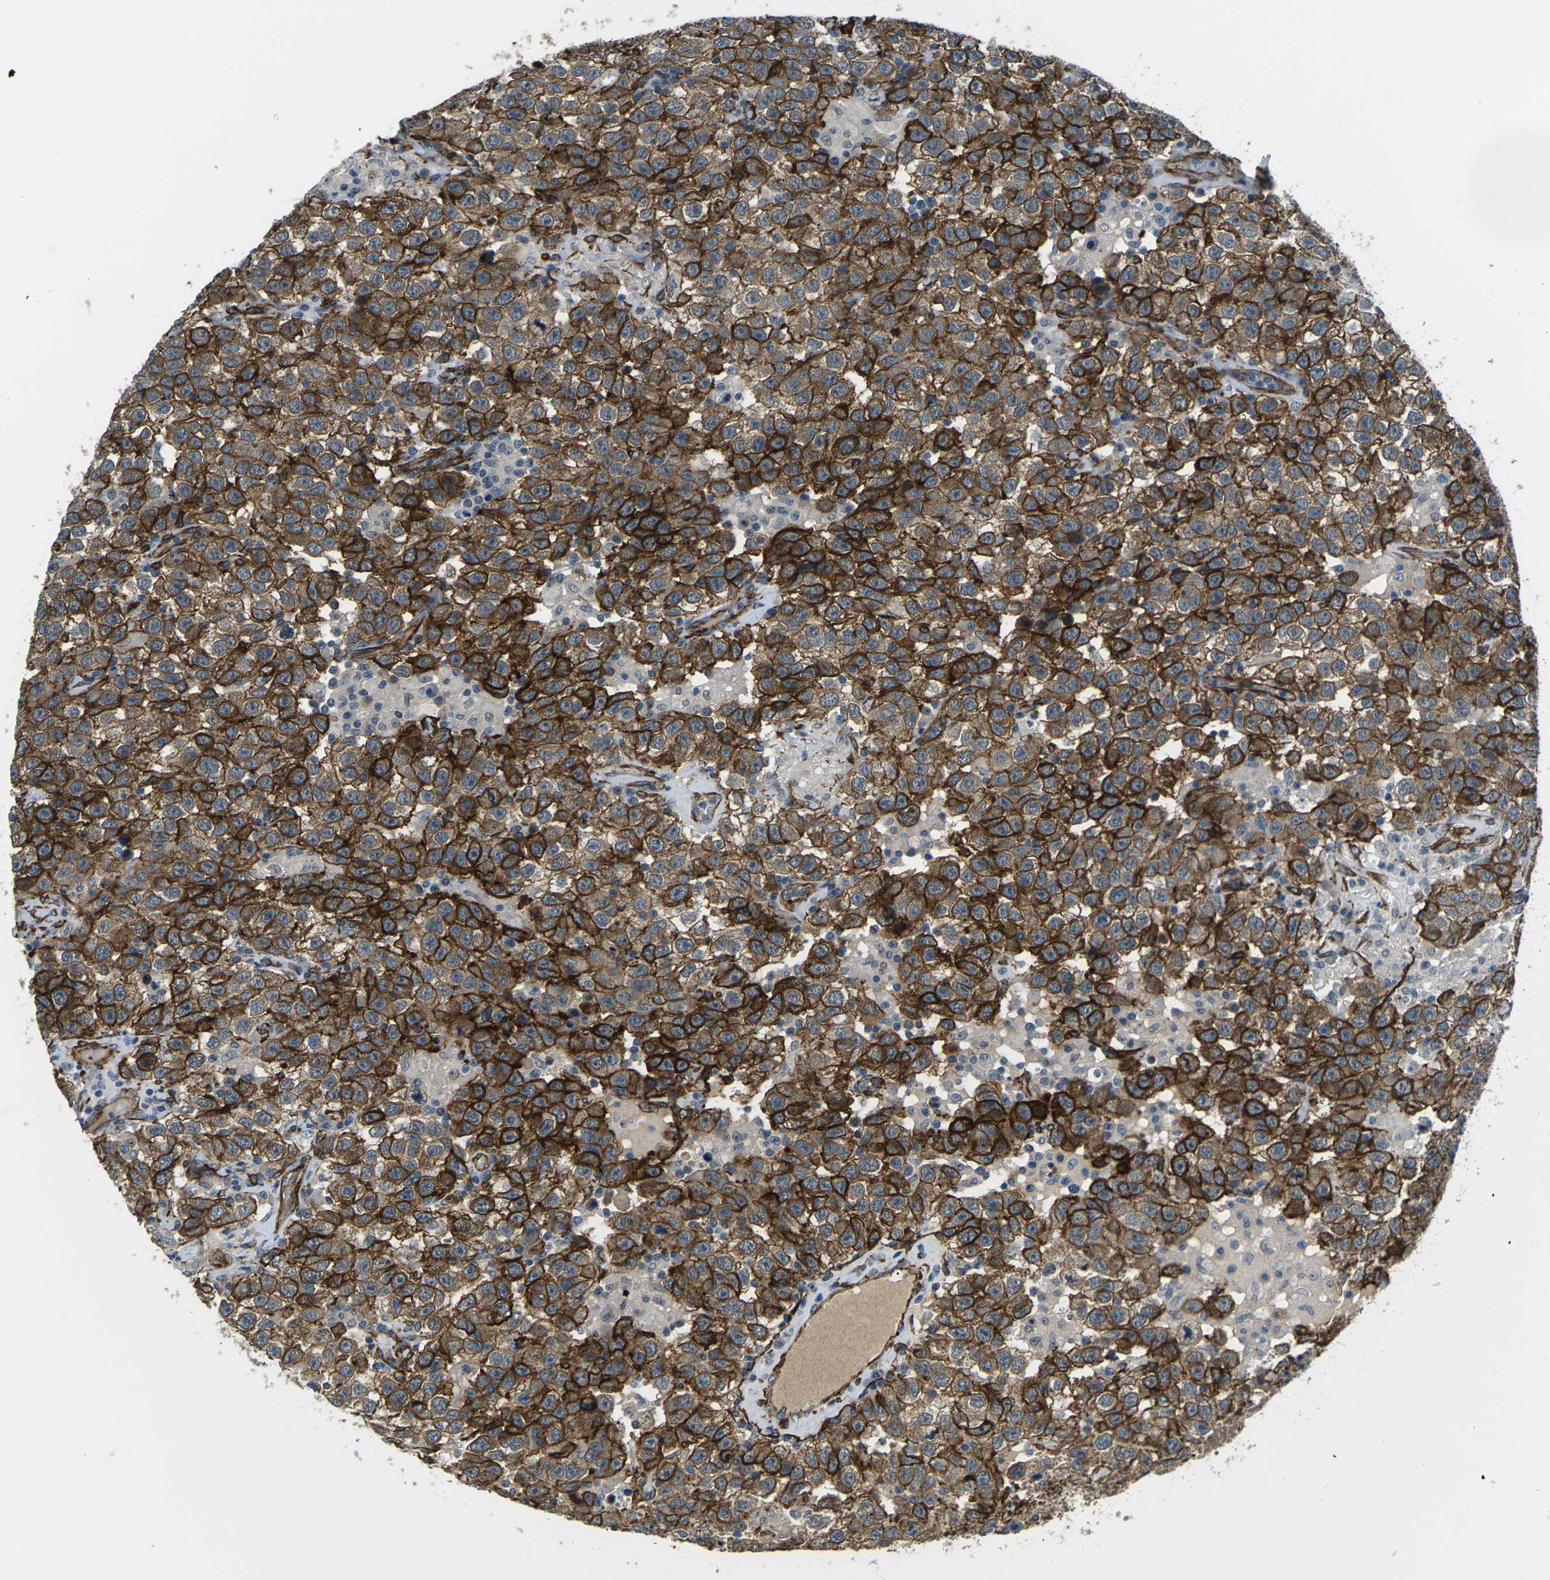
{"staining": {"intensity": "strong", "quantity": ">75%", "location": "cytoplasmic/membranous"}, "tissue": "testis cancer", "cell_type": "Tumor cells", "image_type": "cancer", "snomed": [{"axis": "morphology", "description": "Seminoma, NOS"}, {"axis": "topography", "description": "Testis"}], "caption": "Immunohistochemical staining of human seminoma (testis) shows high levels of strong cytoplasmic/membranous expression in about >75% of tumor cells.", "gene": "GRAMD1C", "patient": {"sex": "male", "age": 41}}